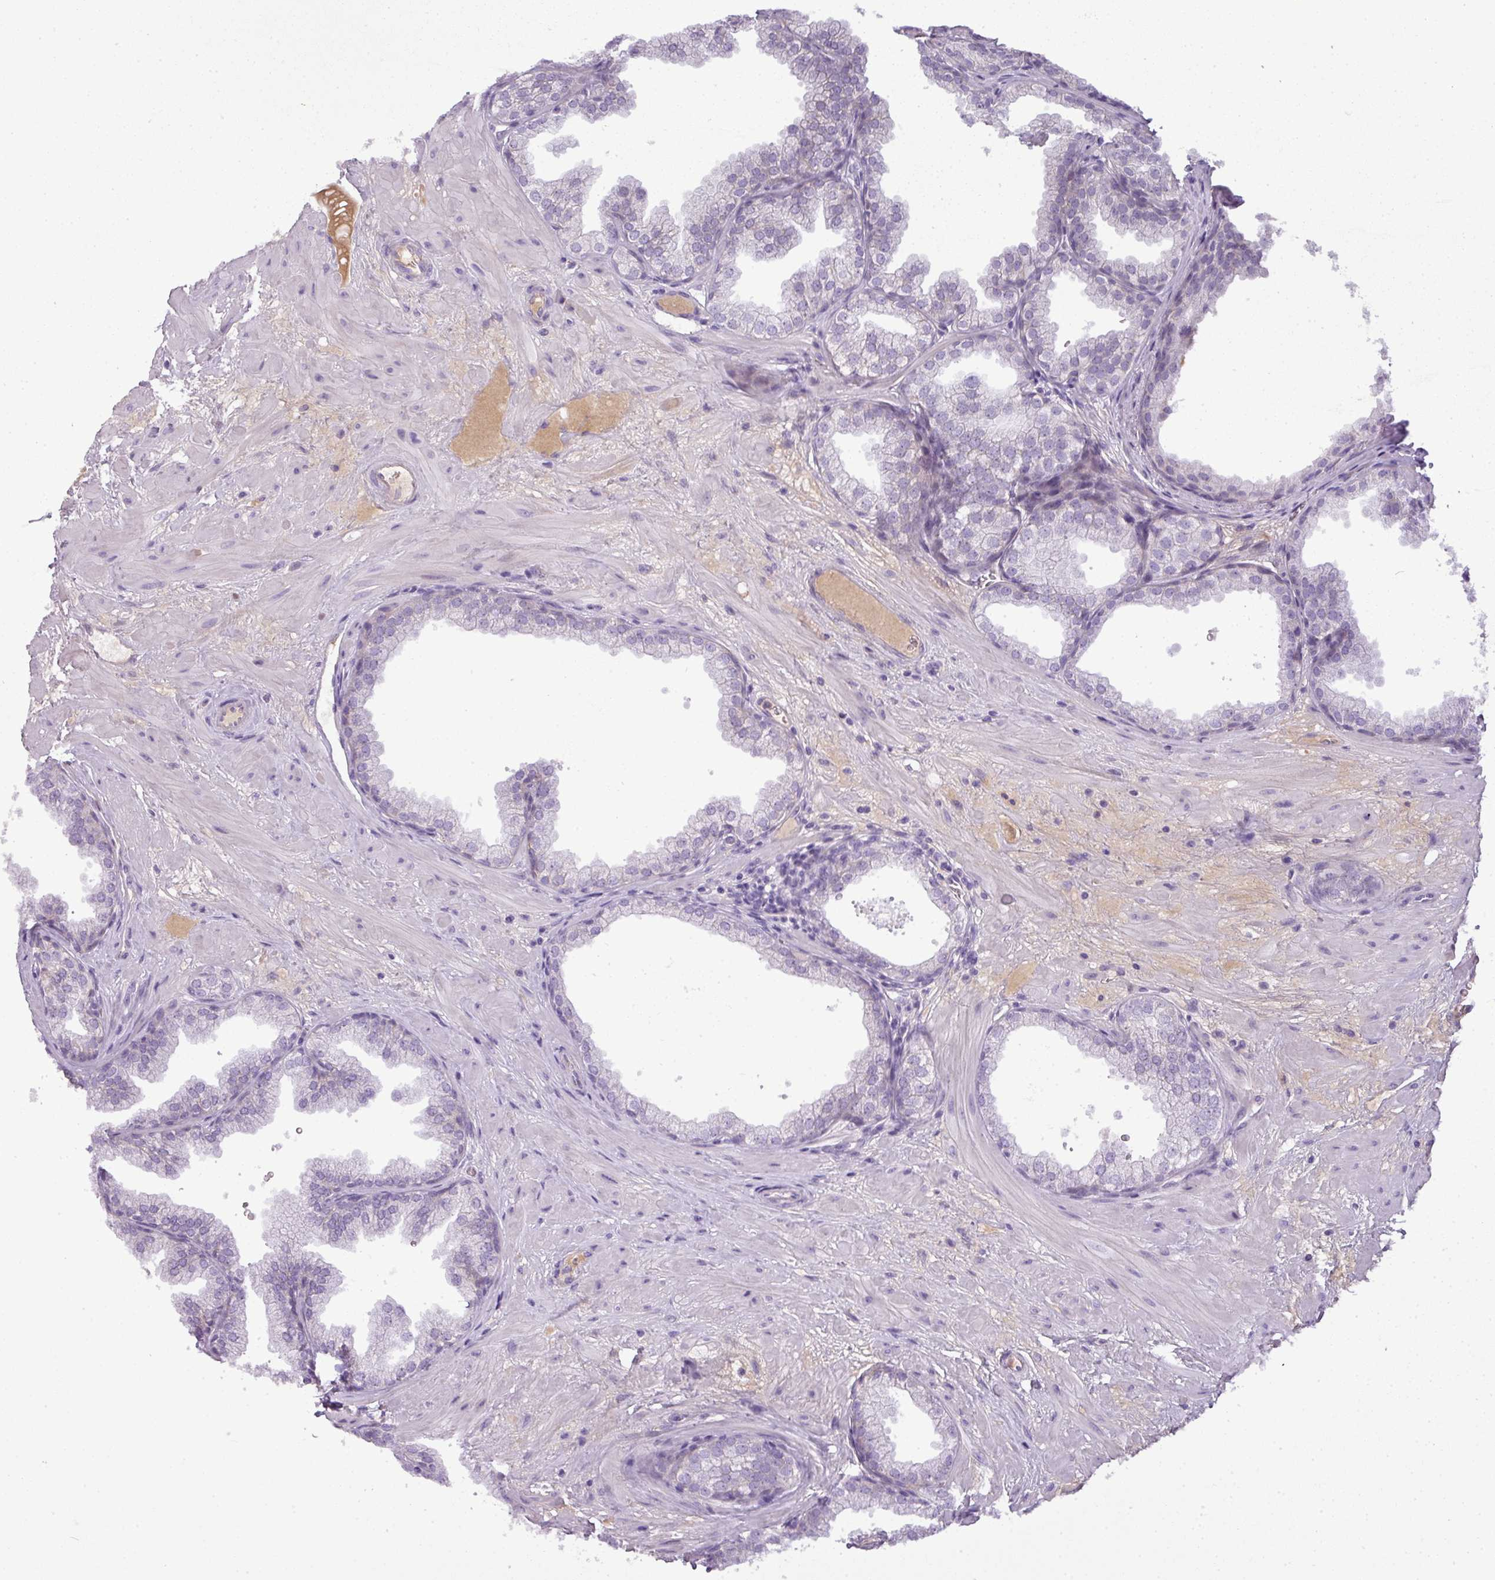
{"staining": {"intensity": "negative", "quantity": "none", "location": "none"}, "tissue": "prostate", "cell_type": "Glandular cells", "image_type": "normal", "snomed": [{"axis": "morphology", "description": "Normal tissue, NOS"}, {"axis": "topography", "description": "Prostate"}], "caption": "This is an immunohistochemistry (IHC) photomicrograph of normal human prostate. There is no expression in glandular cells.", "gene": "C4A", "patient": {"sex": "male", "age": 37}}